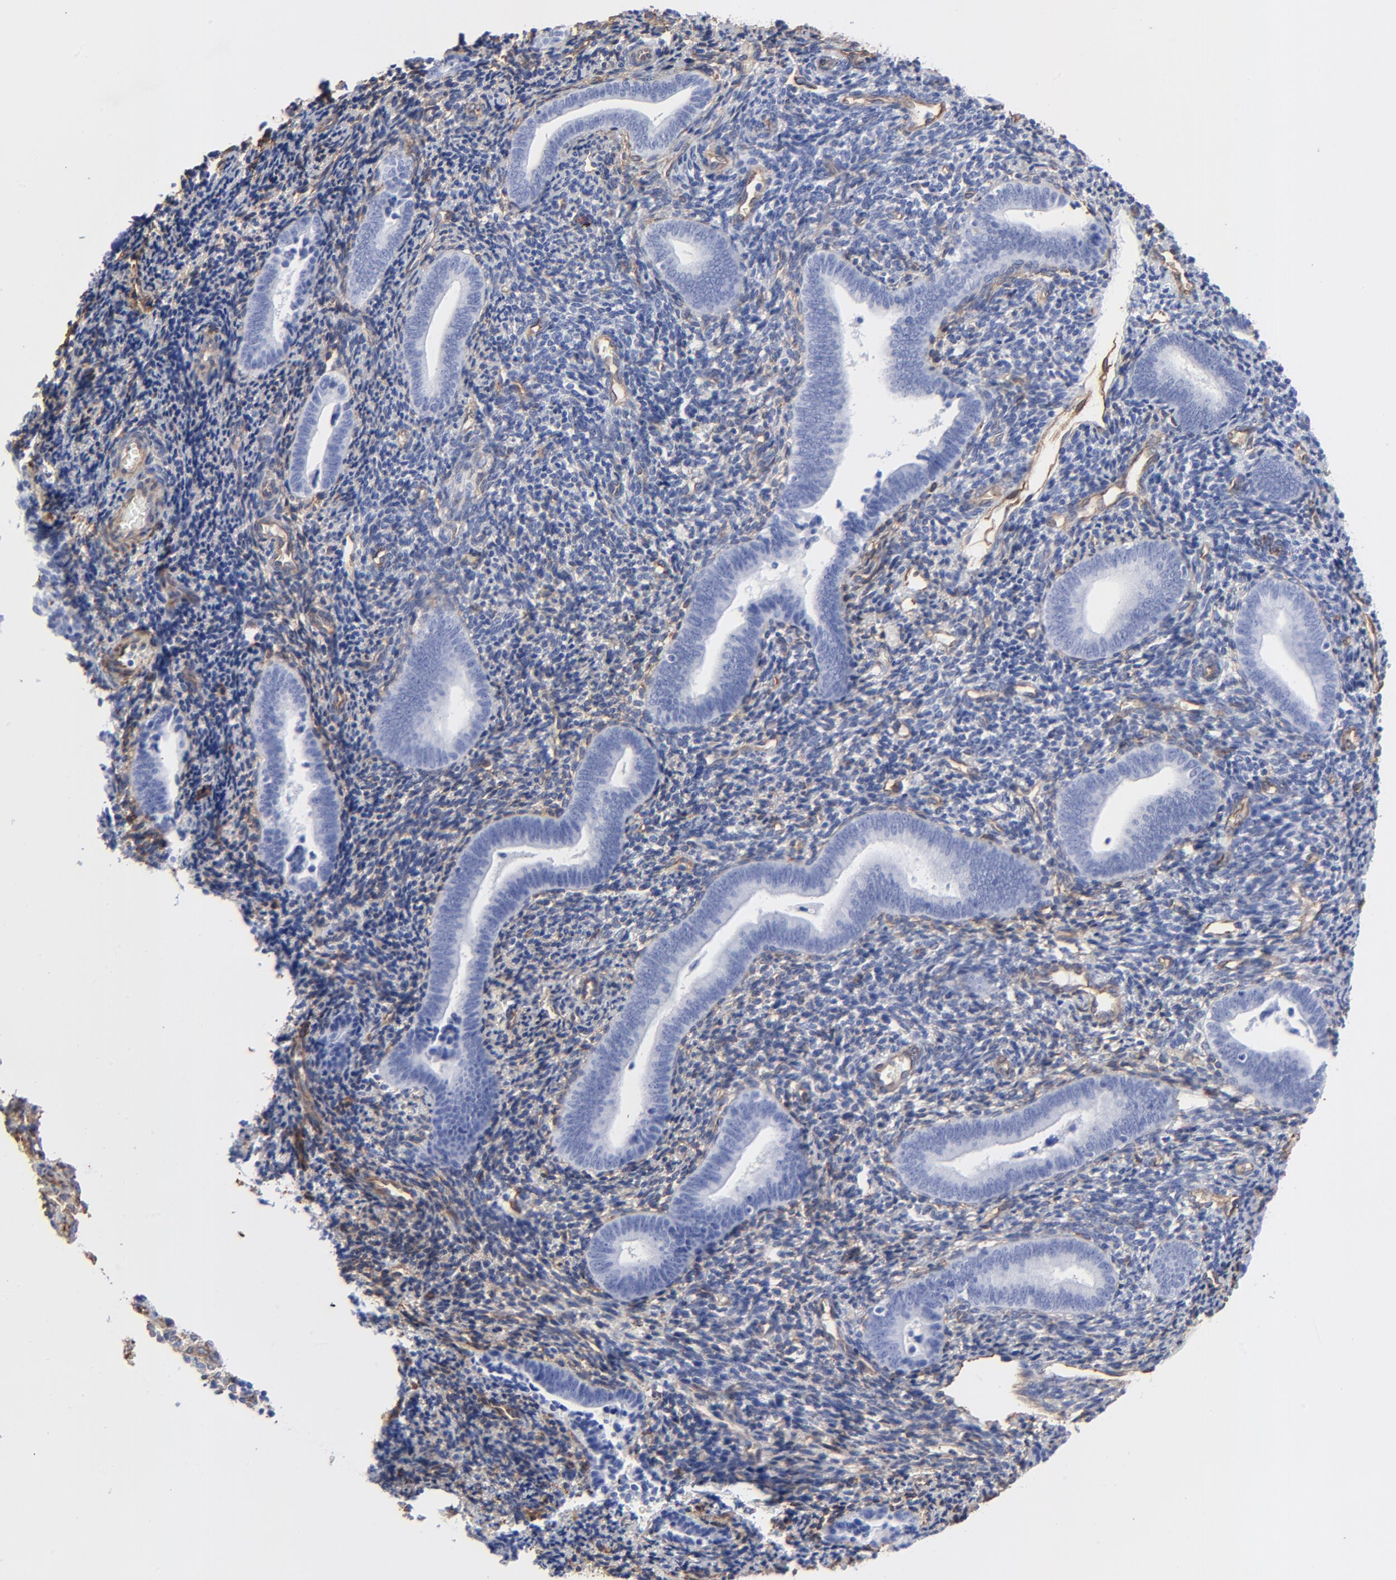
{"staining": {"intensity": "weak", "quantity": ">75%", "location": "cytoplasmic/membranous"}, "tissue": "endometrium", "cell_type": "Cells in endometrial stroma", "image_type": "normal", "snomed": [{"axis": "morphology", "description": "Normal tissue, NOS"}, {"axis": "topography", "description": "Uterus"}, {"axis": "topography", "description": "Endometrium"}], "caption": "The photomicrograph exhibits immunohistochemical staining of unremarkable endometrium. There is weak cytoplasmic/membranous expression is seen in approximately >75% of cells in endometrial stroma. (brown staining indicates protein expression, while blue staining denotes nuclei).", "gene": "CAV1", "patient": {"sex": "female", "age": 33}}